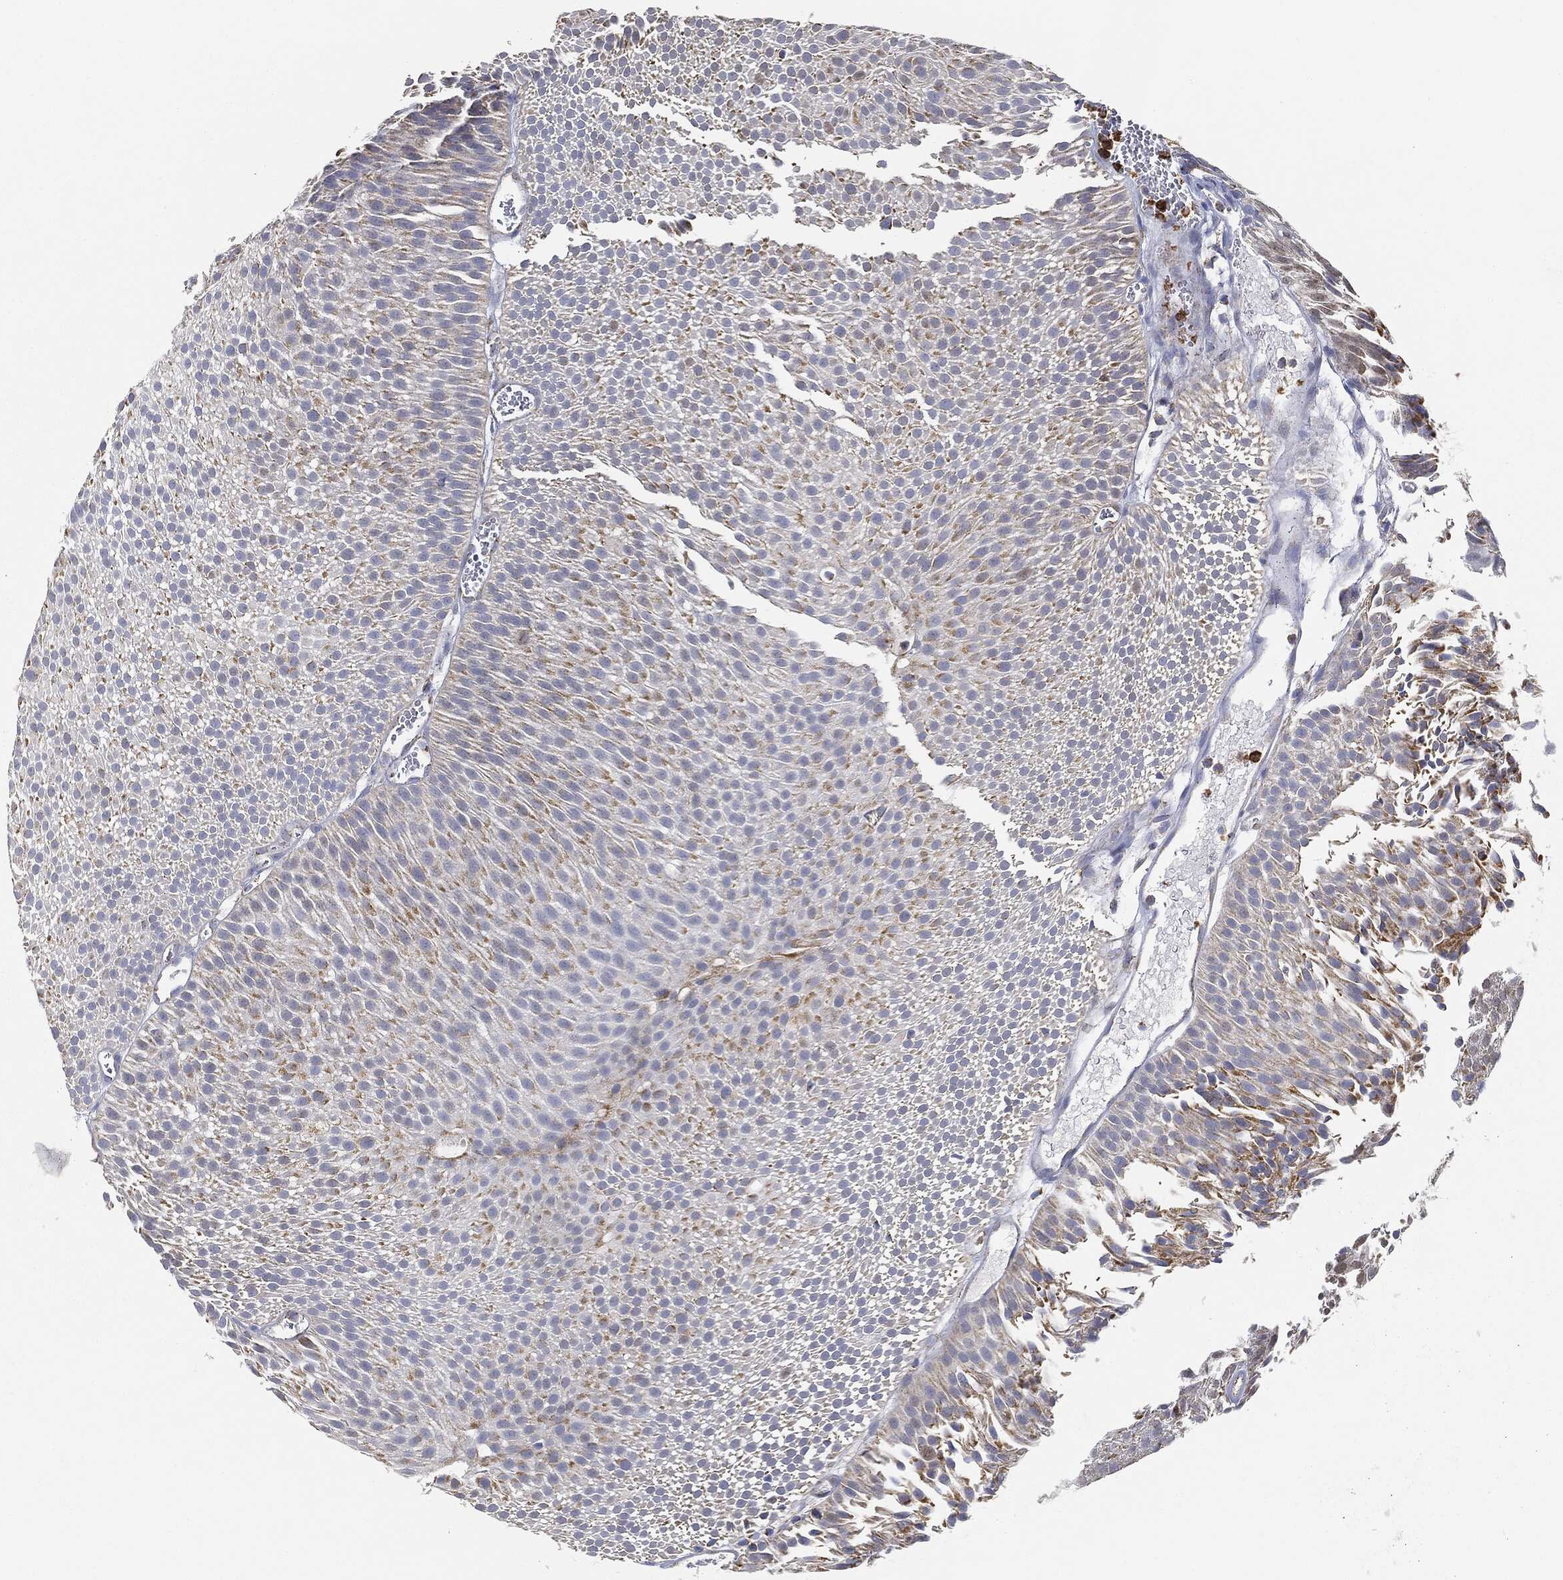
{"staining": {"intensity": "moderate", "quantity": "<25%", "location": "cytoplasmic/membranous"}, "tissue": "urothelial cancer", "cell_type": "Tumor cells", "image_type": "cancer", "snomed": [{"axis": "morphology", "description": "Urothelial carcinoma, Low grade"}, {"axis": "topography", "description": "Urinary bladder"}], "caption": "Immunohistochemistry of human low-grade urothelial carcinoma exhibits low levels of moderate cytoplasmic/membranous staining in about <25% of tumor cells.", "gene": "CAPN15", "patient": {"sex": "male", "age": 65}}